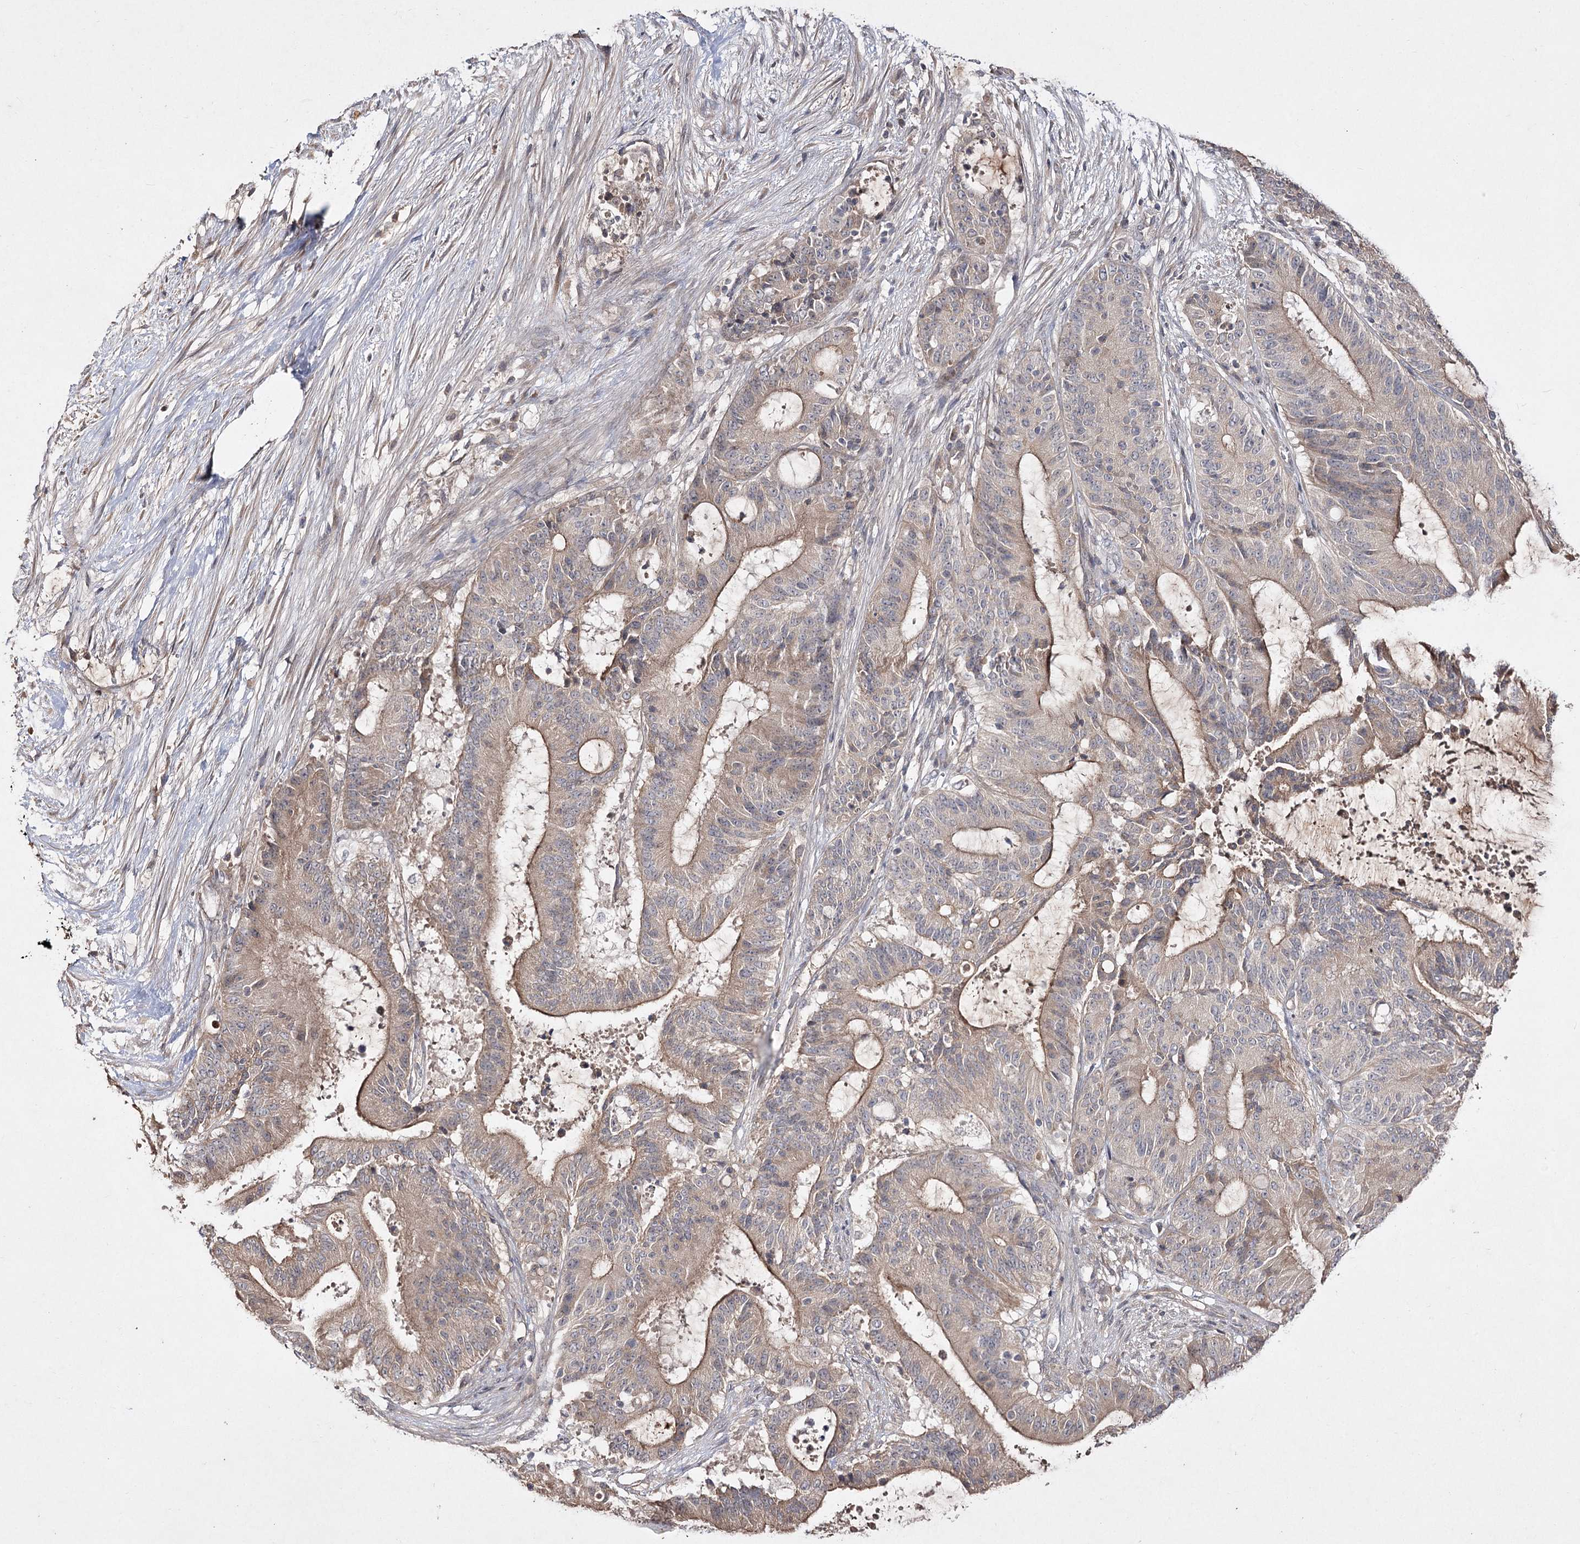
{"staining": {"intensity": "moderate", "quantity": "25%-75%", "location": "cytoplasmic/membranous"}, "tissue": "liver cancer", "cell_type": "Tumor cells", "image_type": "cancer", "snomed": [{"axis": "morphology", "description": "Normal tissue, NOS"}, {"axis": "morphology", "description": "Cholangiocarcinoma"}, {"axis": "topography", "description": "Liver"}, {"axis": "topography", "description": "Peripheral nerve tissue"}], "caption": "A medium amount of moderate cytoplasmic/membranous positivity is appreciated in approximately 25%-75% of tumor cells in liver cancer tissue.", "gene": "FANCL", "patient": {"sex": "female", "age": 73}}